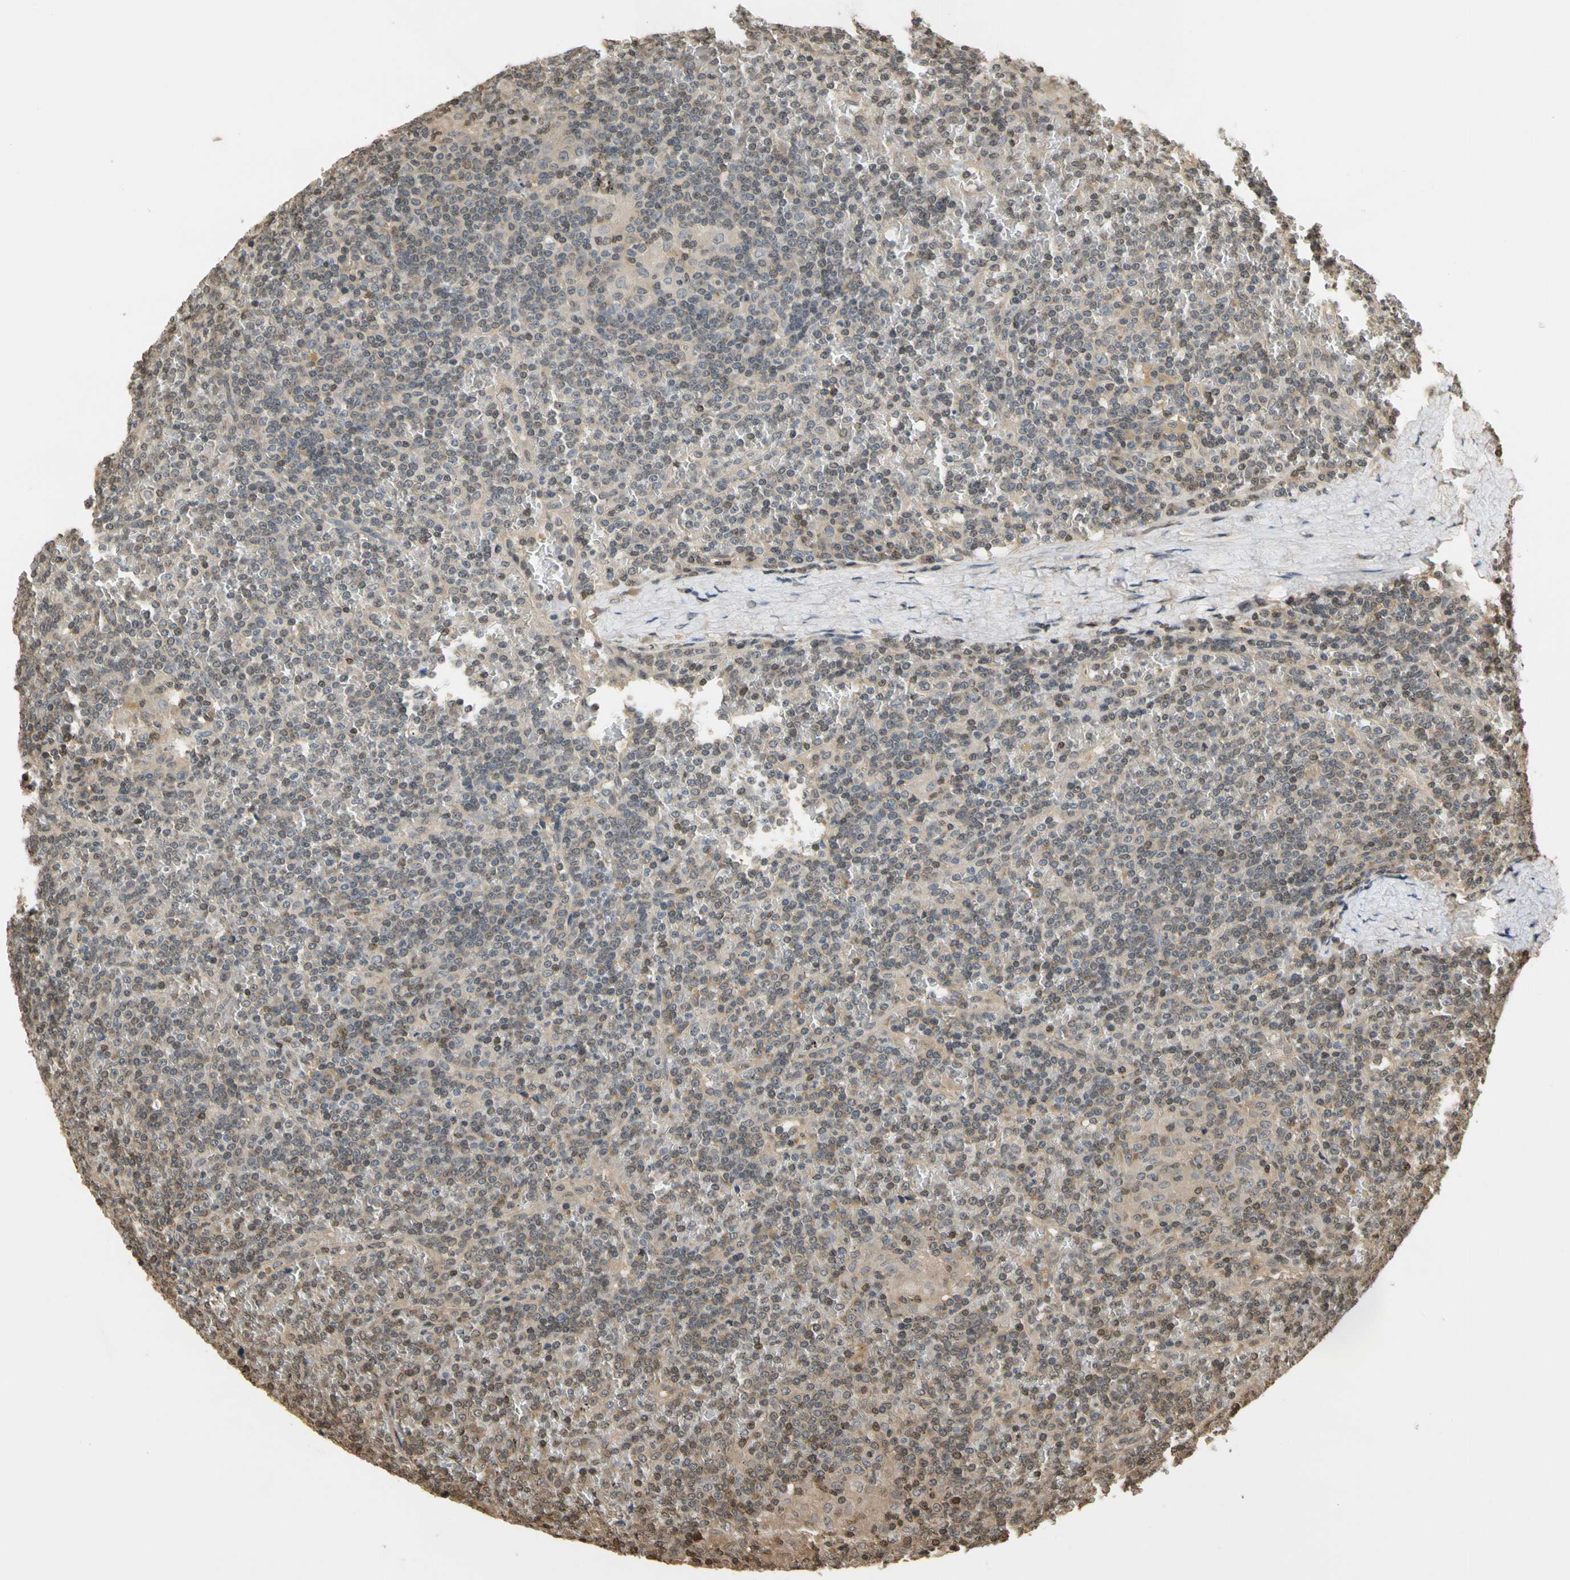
{"staining": {"intensity": "weak", "quantity": ">75%", "location": "cytoplasmic/membranous"}, "tissue": "lymphoma", "cell_type": "Tumor cells", "image_type": "cancer", "snomed": [{"axis": "morphology", "description": "Malignant lymphoma, non-Hodgkin's type, Low grade"}, {"axis": "topography", "description": "Spleen"}], "caption": "The immunohistochemical stain highlights weak cytoplasmic/membranous staining in tumor cells of lymphoma tissue.", "gene": "SOD1", "patient": {"sex": "female", "age": 19}}